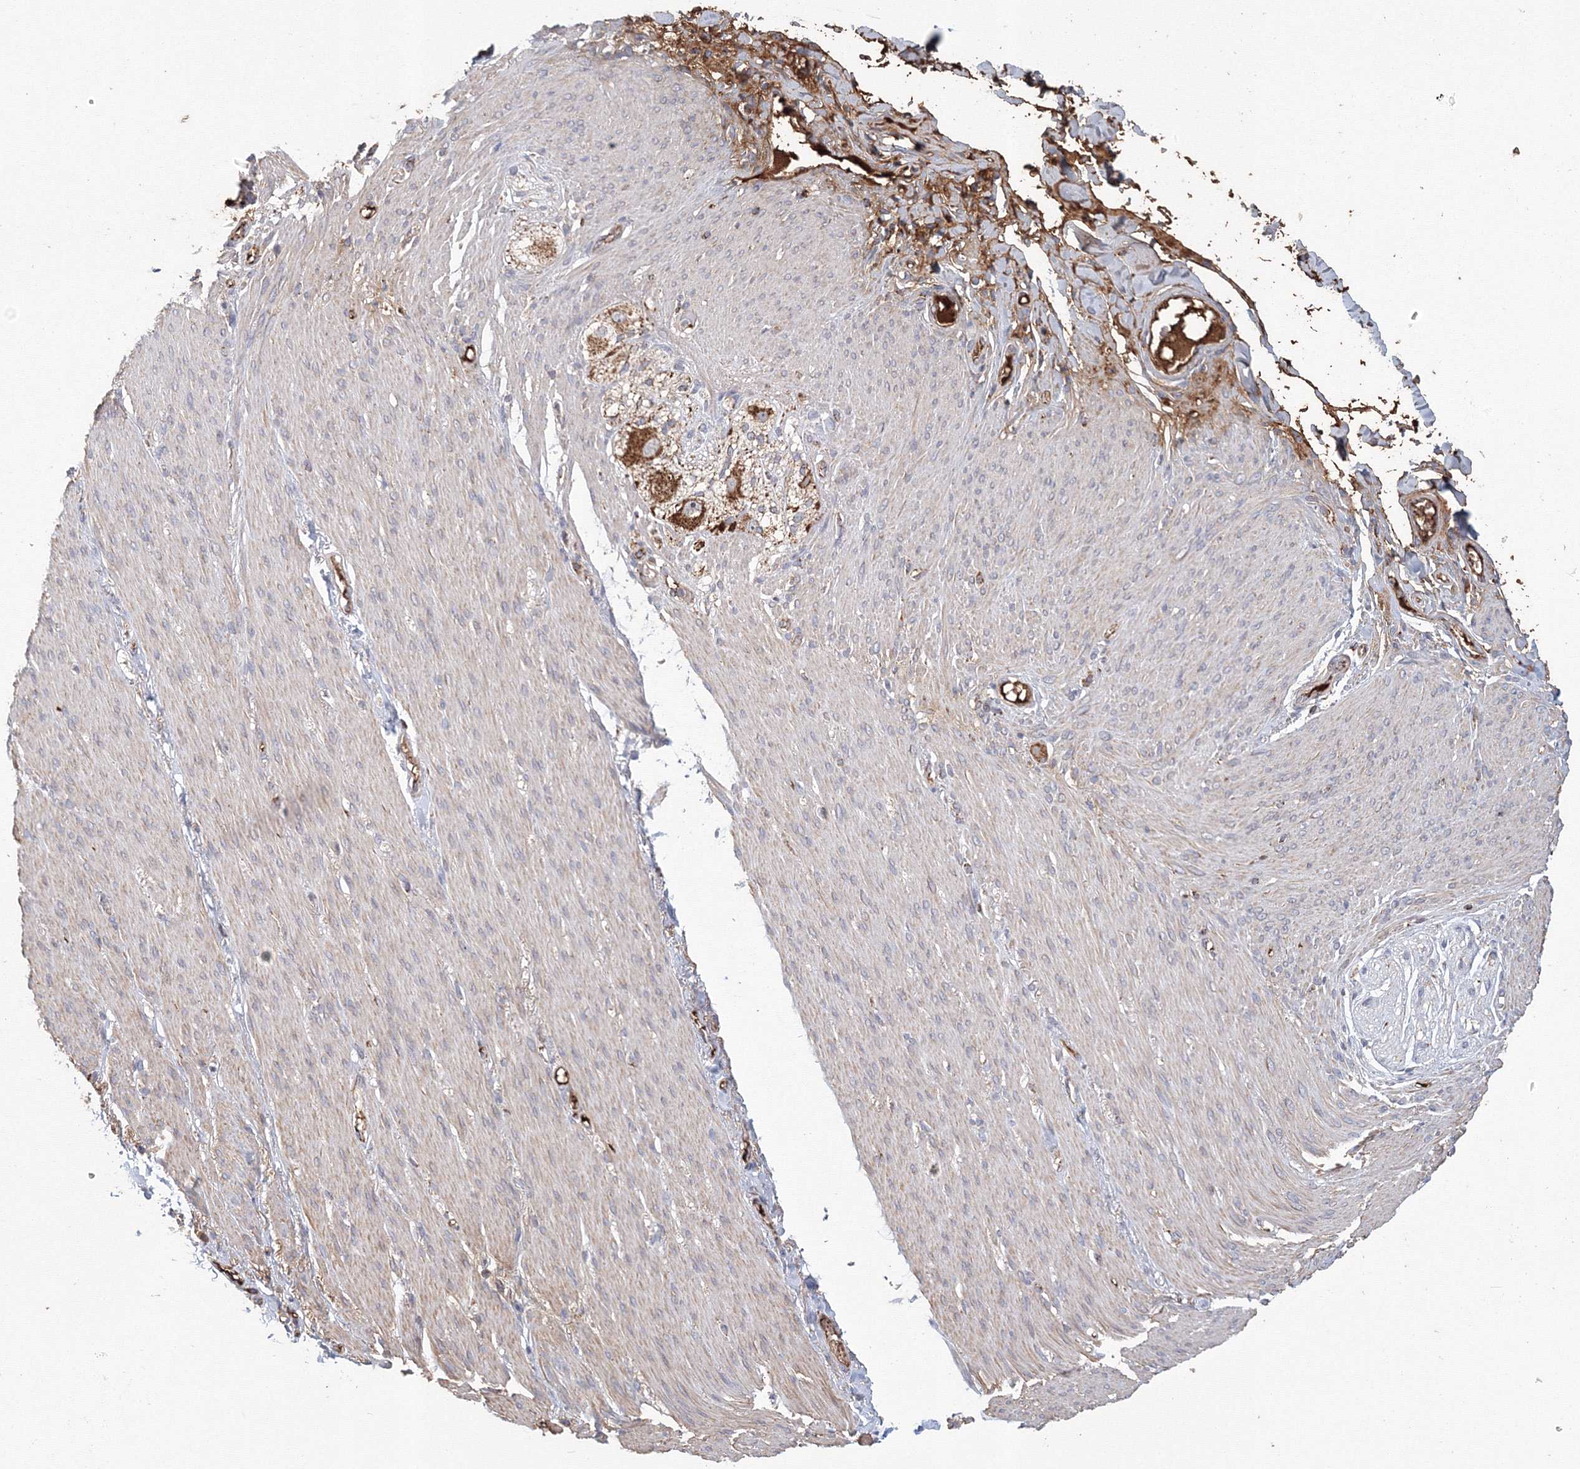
{"staining": {"intensity": "negative", "quantity": "none", "location": "none"}, "tissue": "soft tissue", "cell_type": "Chondrocytes", "image_type": "normal", "snomed": [{"axis": "morphology", "description": "Normal tissue, NOS"}, {"axis": "topography", "description": "Colon"}, {"axis": "topography", "description": "Peripheral nerve tissue"}], "caption": "The photomicrograph reveals no significant staining in chondrocytes of soft tissue.", "gene": "GRPEL1", "patient": {"sex": "female", "age": 61}}